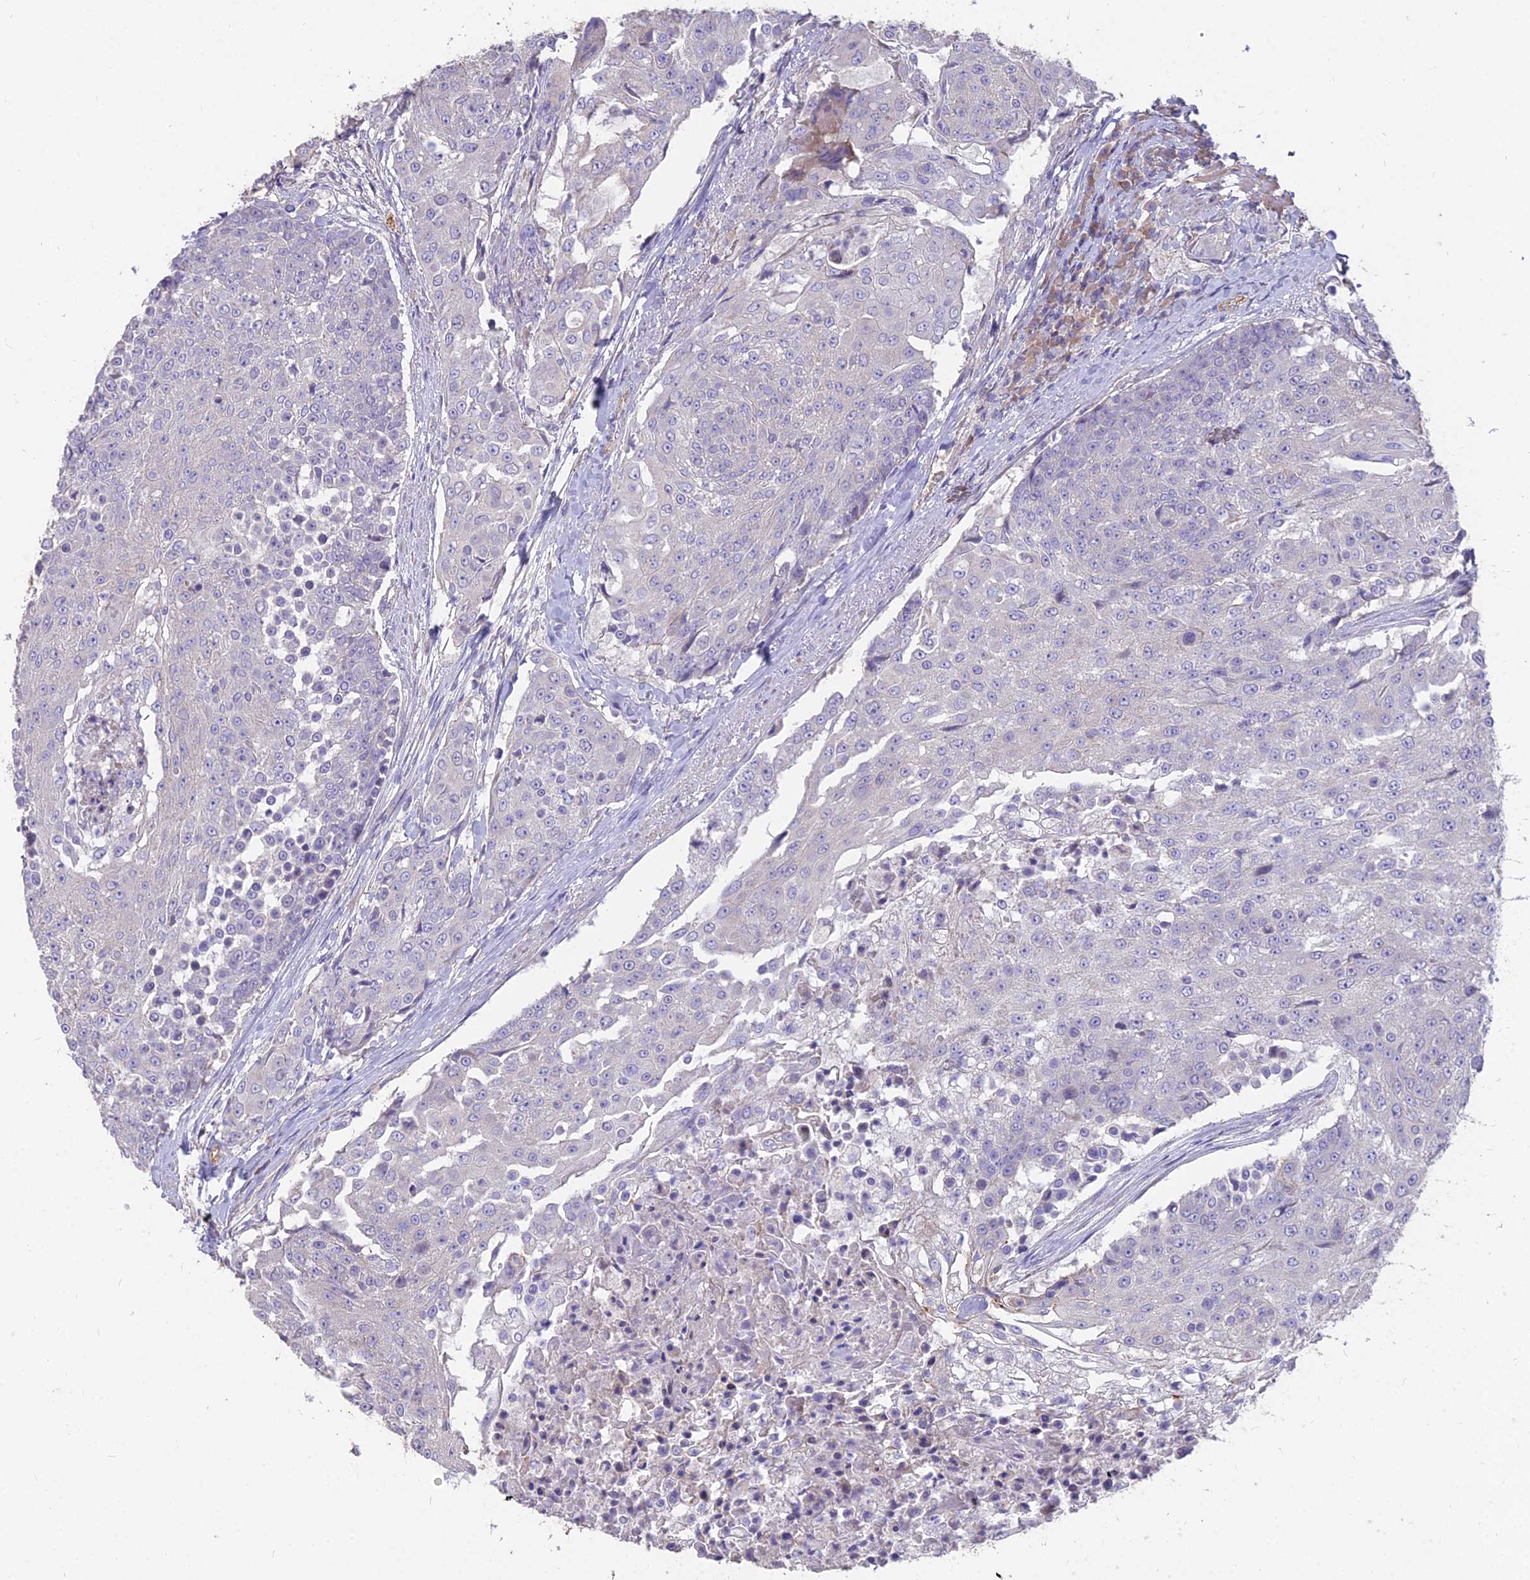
{"staining": {"intensity": "negative", "quantity": "none", "location": "none"}, "tissue": "urothelial cancer", "cell_type": "Tumor cells", "image_type": "cancer", "snomed": [{"axis": "morphology", "description": "Urothelial carcinoma, High grade"}, {"axis": "topography", "description": "Urinary bladder"}], "caption": "Tumor cells show no significant protein expression in urothelial cancer.", "gene": "FAM168B", "patient": {"sex": "female", "age": 63}}